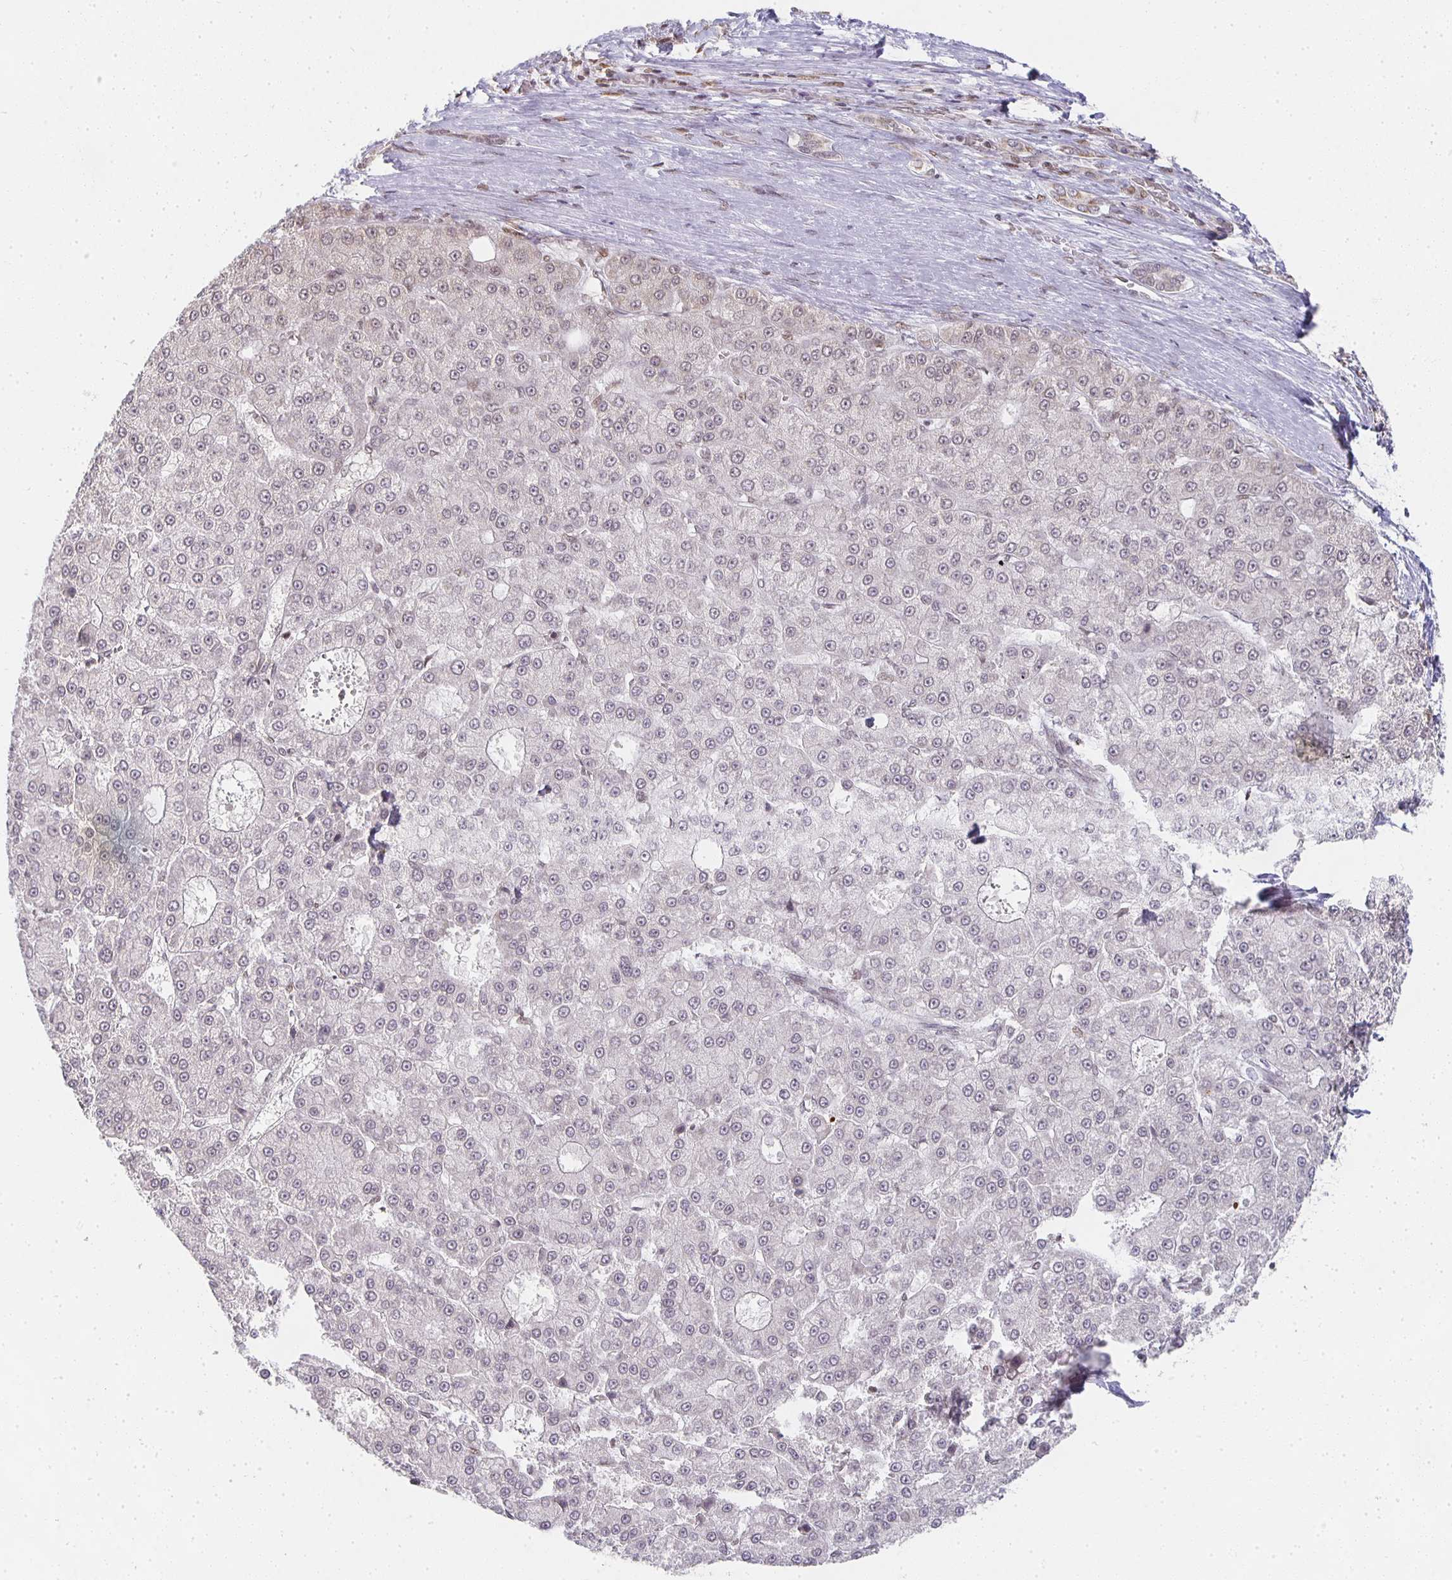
{"staining": {"intensity": "negative", "quantity": "none", "location": "none"}, "tissue": "liver cancer", "cell_type": "Tumor cells", "image_type": "cancer", "snomed": [{"axis": "morphology", "description": "Carcinoma, Hepatocellular, NOS"}, {"axis": "topography", "description": "Liver"}], "caption": "IHC of hepatocellular carcinoma (liver) shows no expression in tumor cells. (DAB (3,3'-diaminobenzidine) immunohistochemistry visualized using brightfield microscopy, high magnification).", "gene": "SMARCA2", "patient": {"sex": "male", "age": 70}}